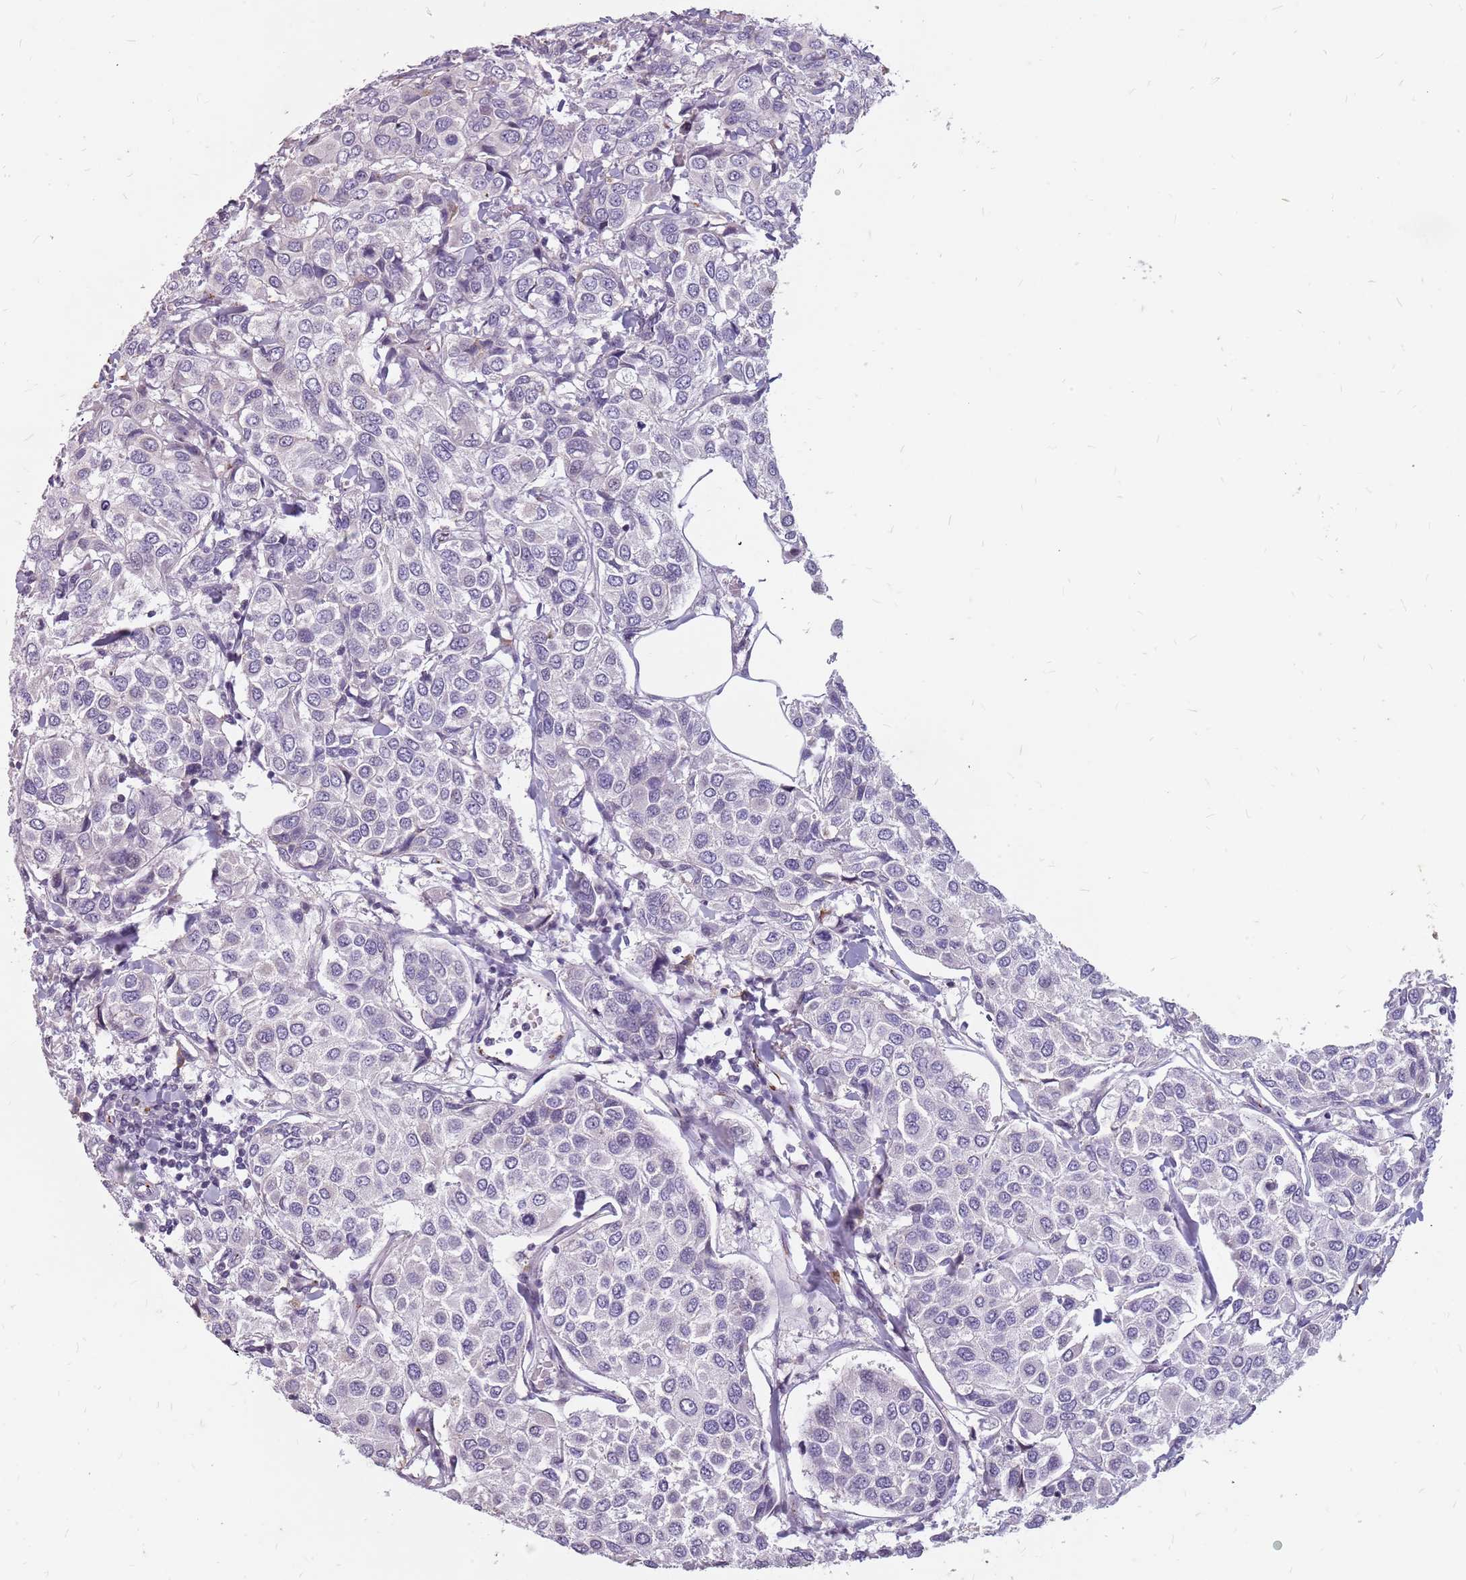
{"staining": {"intensity": "negative", "quantity": "none", "location": "none"}, "tissue": "breast cancer", "cell_type": "Tumor cells", "image_type": "cancer", "snomed": [{"axis": "morphology", "description": "Duct carcinoma"}, {"axis": "topography", "description": "Breast"}], "caption": "IHC image of infiltrating ductal carcinoma (breast) stained for a protein (brown), which shows no staining in tumor cells.", "gene": "NEK6", "patient": {"sex": "female", "age": 55}}